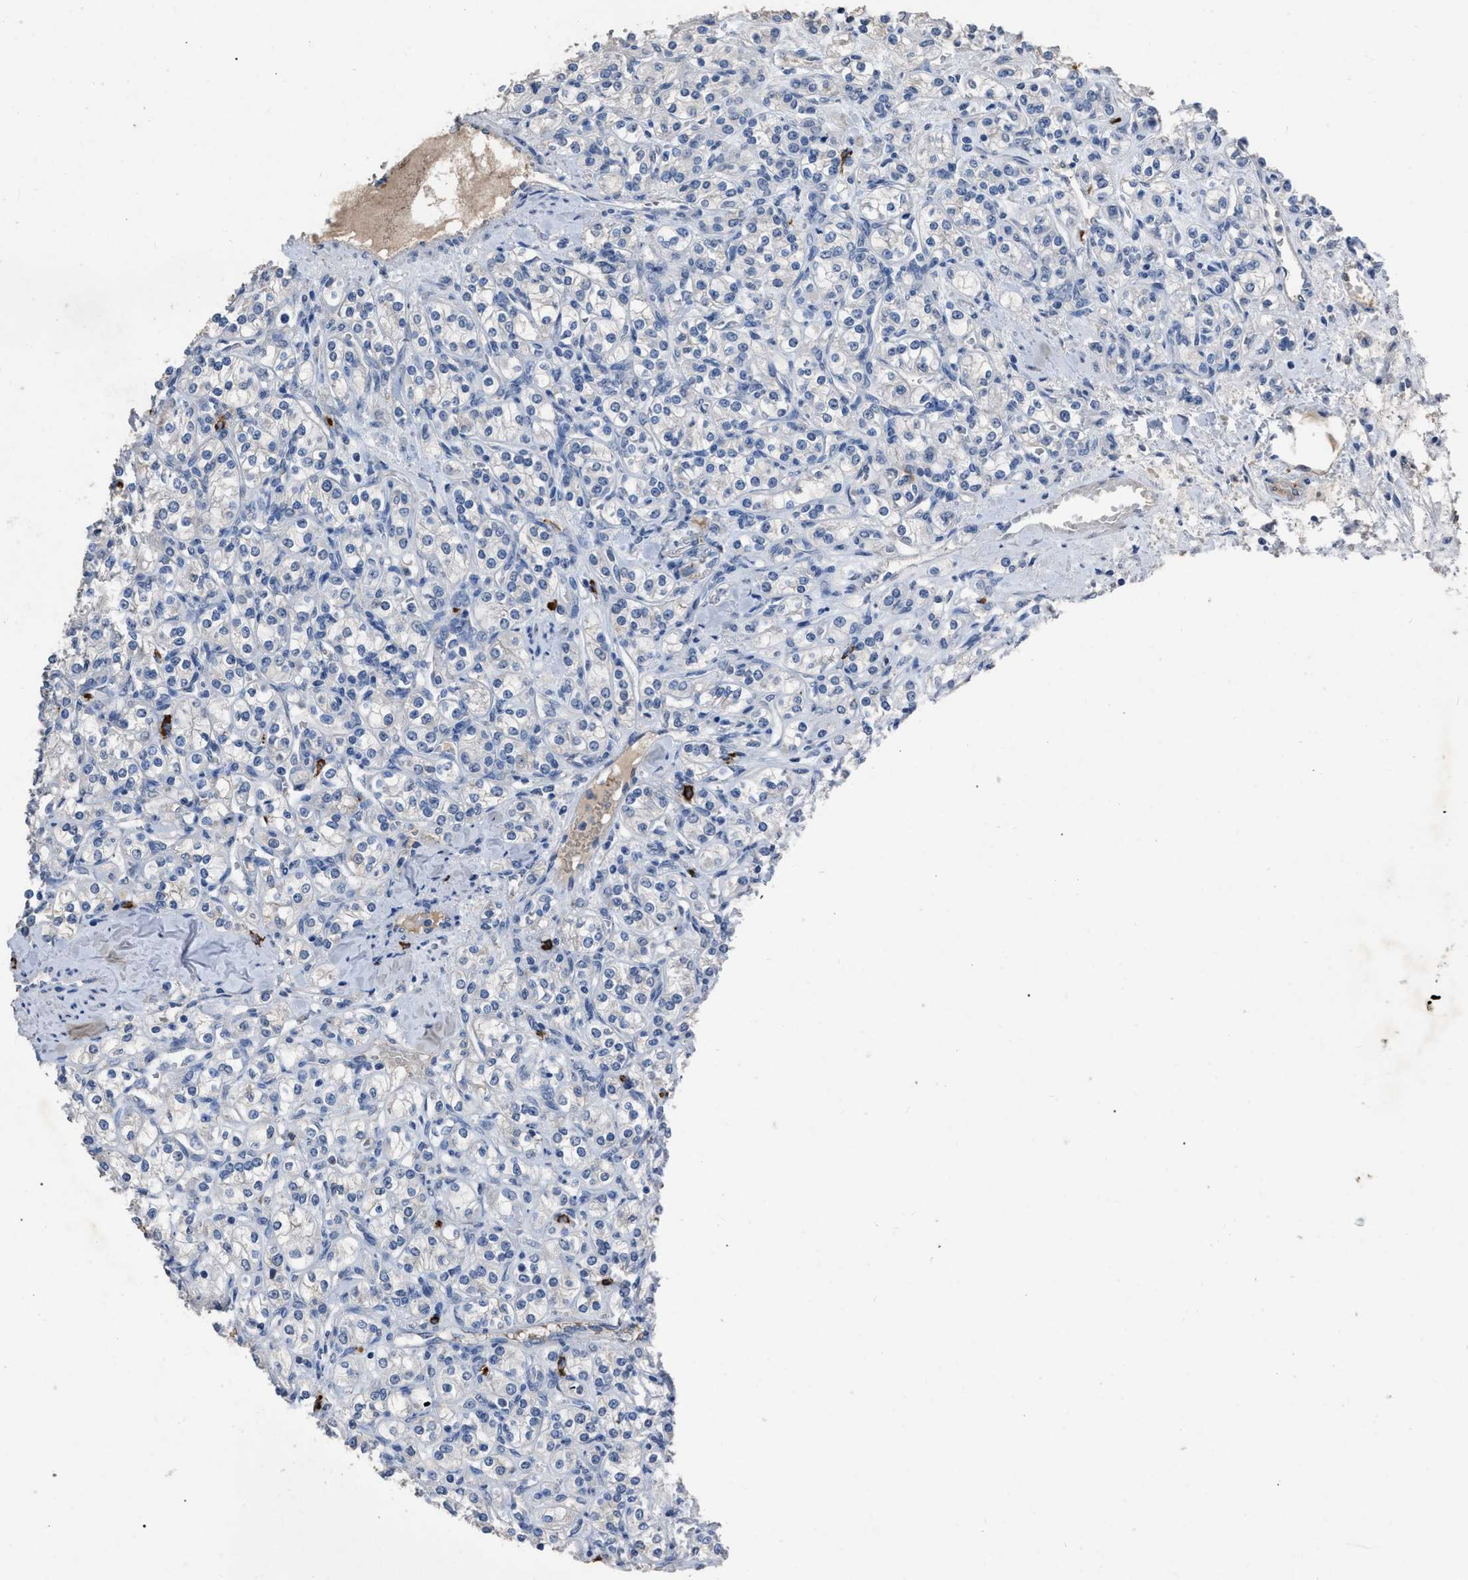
{"staining": {"intensity": "negative", "quantity": "none", "location": "none"}, "tissue": "renal cancer", "cell_type": "Tumor cells", "image_type": "cancer", "snomed": [{"axis": "morphology", "description": "Adenocarcinoma, NOS"}, {"axis": "topography", "description": "Kidney"}], "caption": "A micrograph of renal cancer stained for a protein reveals no brown staining in tumor cells. The staining was performed using DAB to visualize the protein expression in brown, while the nuclei were stained in blue with hematoxylin (Magnification: 20x).", "gene": "HABP2", "patient": {"sex": "male", "age": 77}}